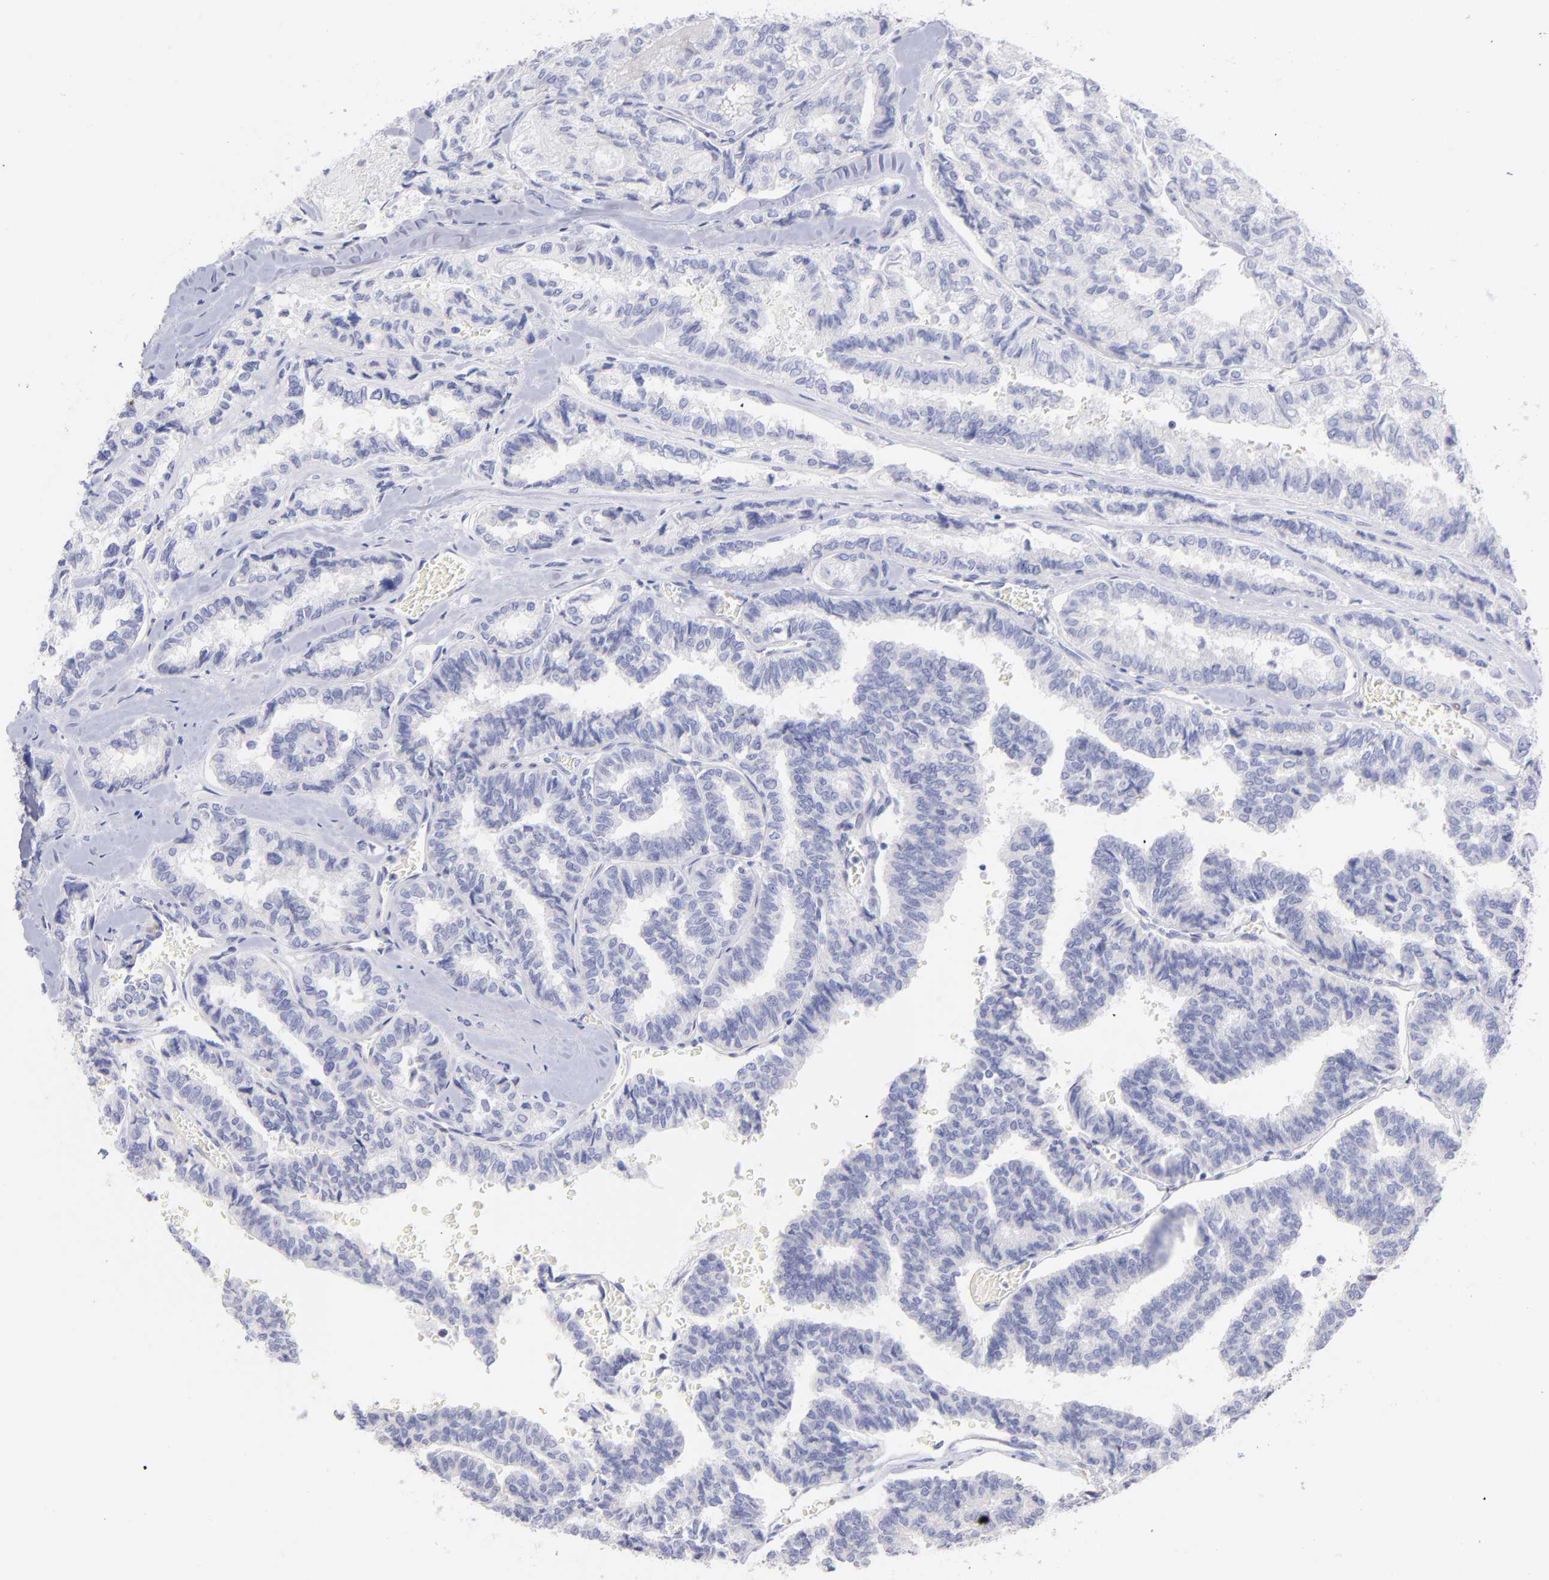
{"staining": {"intensity": "negative", "quantity": "none", "location": "none"}, "tissue": "thyroid cancer", "cell_type": "Tumor cells", "image_type": "cancer", "snomed": [{"axis": "morphology", "description": "Papillary adenocarcinoma, NOS"}, {"axis": "topography", "description": "Thyroid gland"}], "caption": "Image shows no significant protein staining in tumor cells of thyroid cancer.", "gene": "SCGN", "patient": {"sex": "female", "age": 35}}